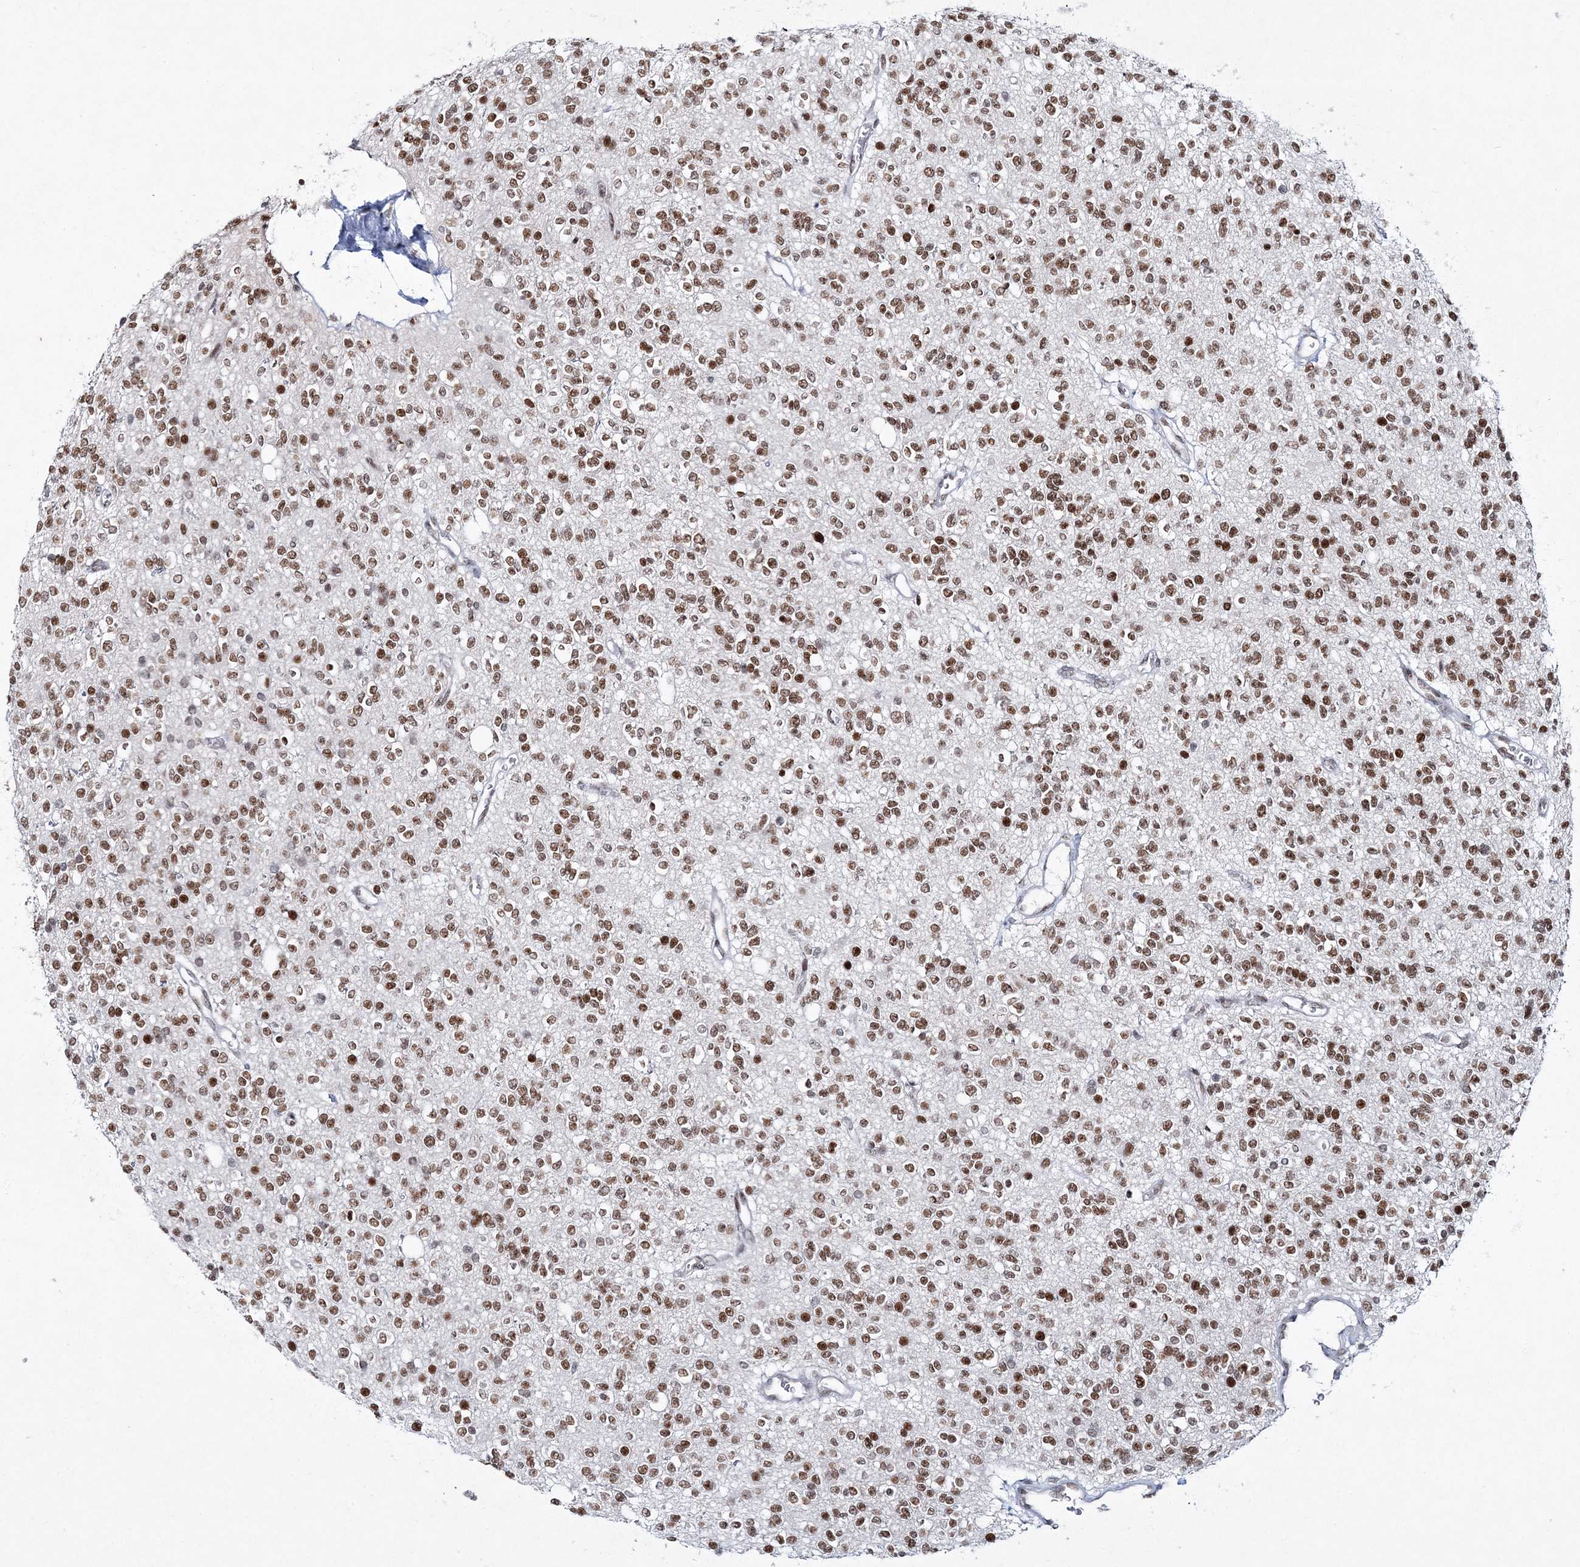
{"staining": {"intensity": "moderate", "quantity": ">75%", "location": "nuclear"}, "tissue": "glioma", "cell_type": "Tumor cells", "image_type": "cancer", "snomed": [{"axis": "morphology", "description": "Glioma, malignant, High grade"}, {"axis": "topography", "description": "Brain"}], "caption": "High-grade glioma (malignant) stained for a protein (brown) demonstrates moderate nuclear positive staining in about >75% of tumor cells.", "gene": "LRRFIP2", "patient": {"sex": "male", "age": 34}}